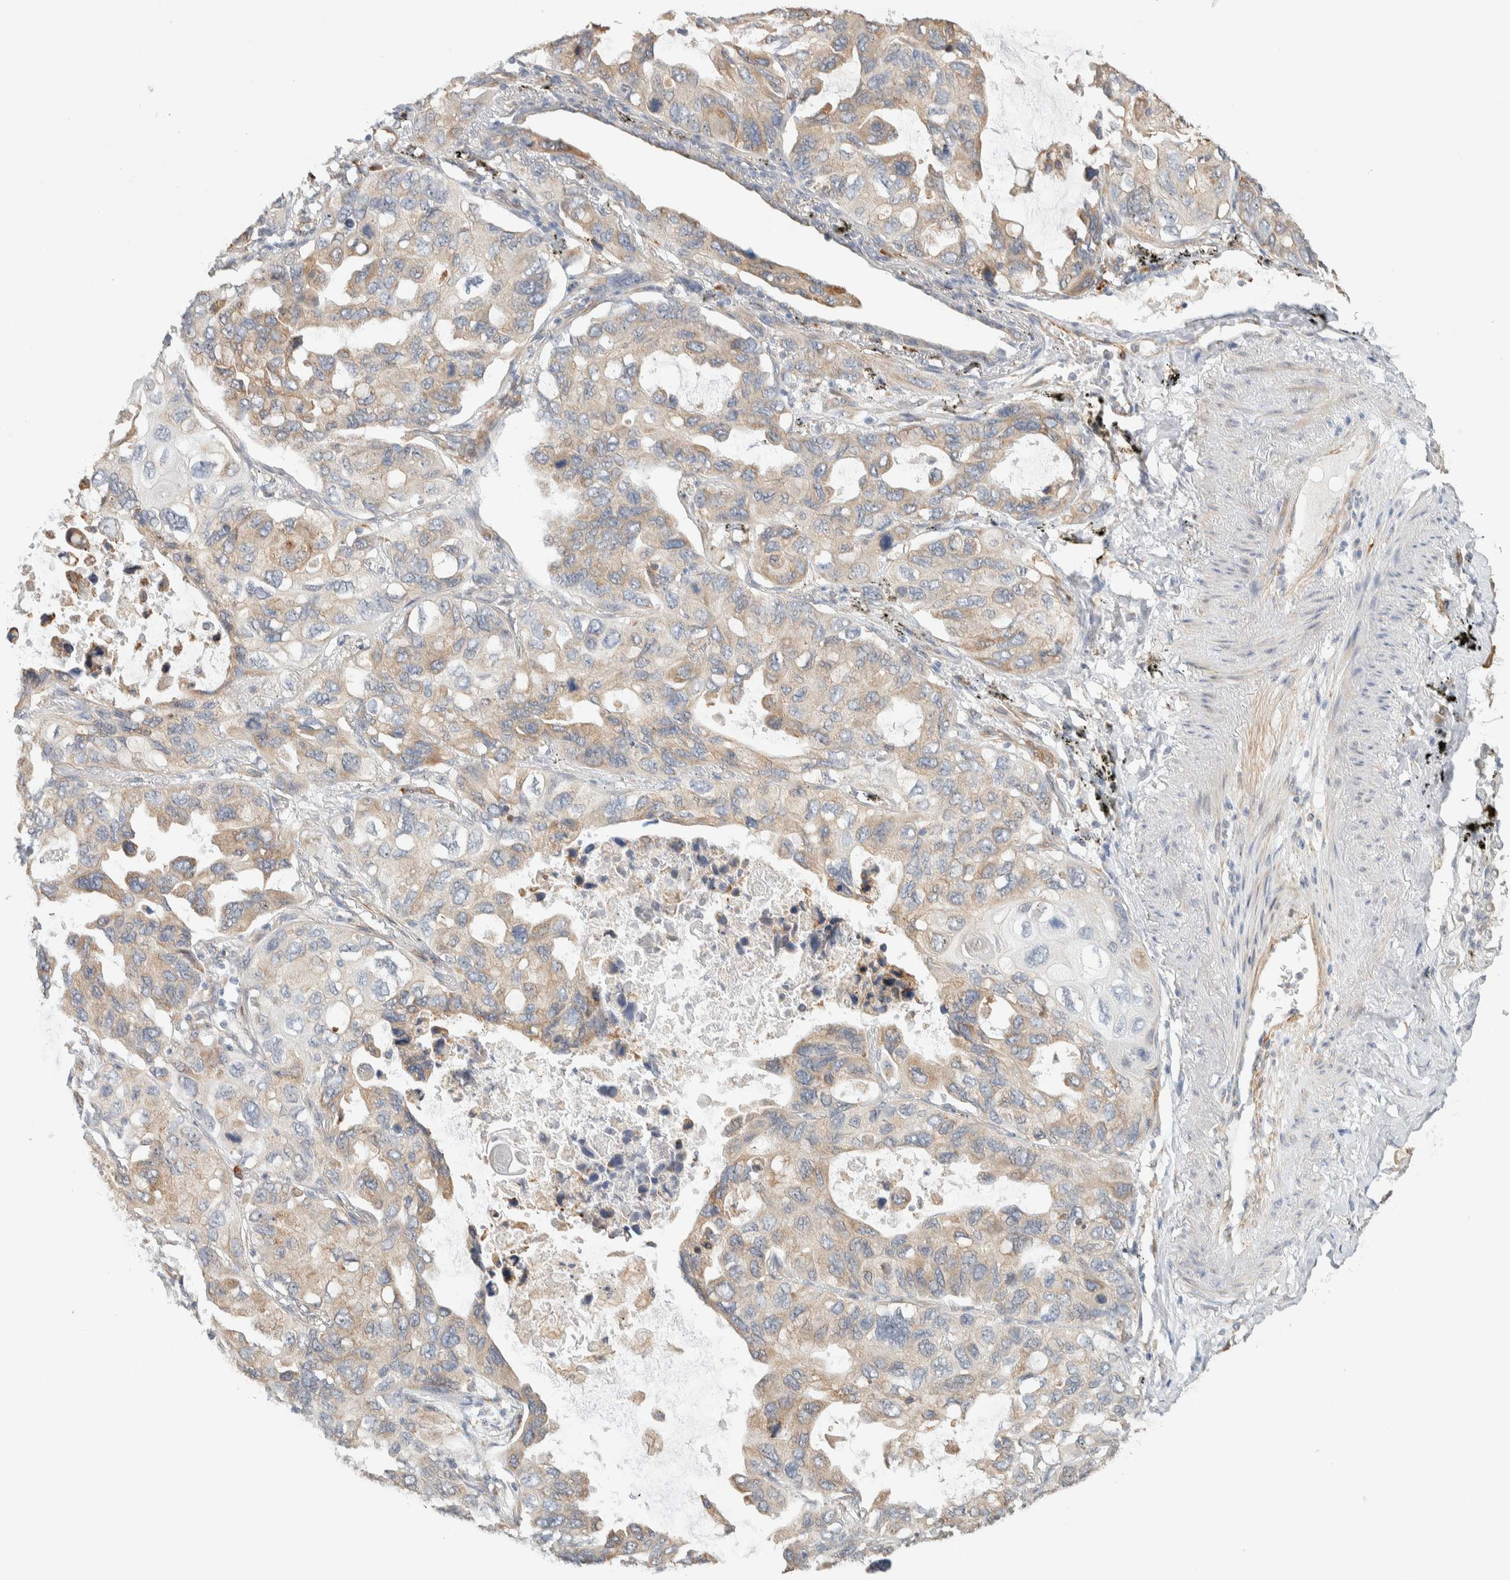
{"staining": {"intensity": "weak", "quantity": "25%-75%", "location": "cytoplasmic/membranous"}, "tissue": "lung cancer", "cell_type": "Tumor cells", "image_type": "cancer", "snomed": [{"axis": "morphology", "description": "Squamous cell carcinoma, NOS"}, {"axis": "topography", "description": "Lung"}], "caption": "Lung squamous cell carcinoma stained with immunohistochemistry shows weak cytoplasmic/membranous positivity in about 25%-75% of tumor cells.", "gene": "KLHL40", "patient": {"sex": "female", "age": 73}}